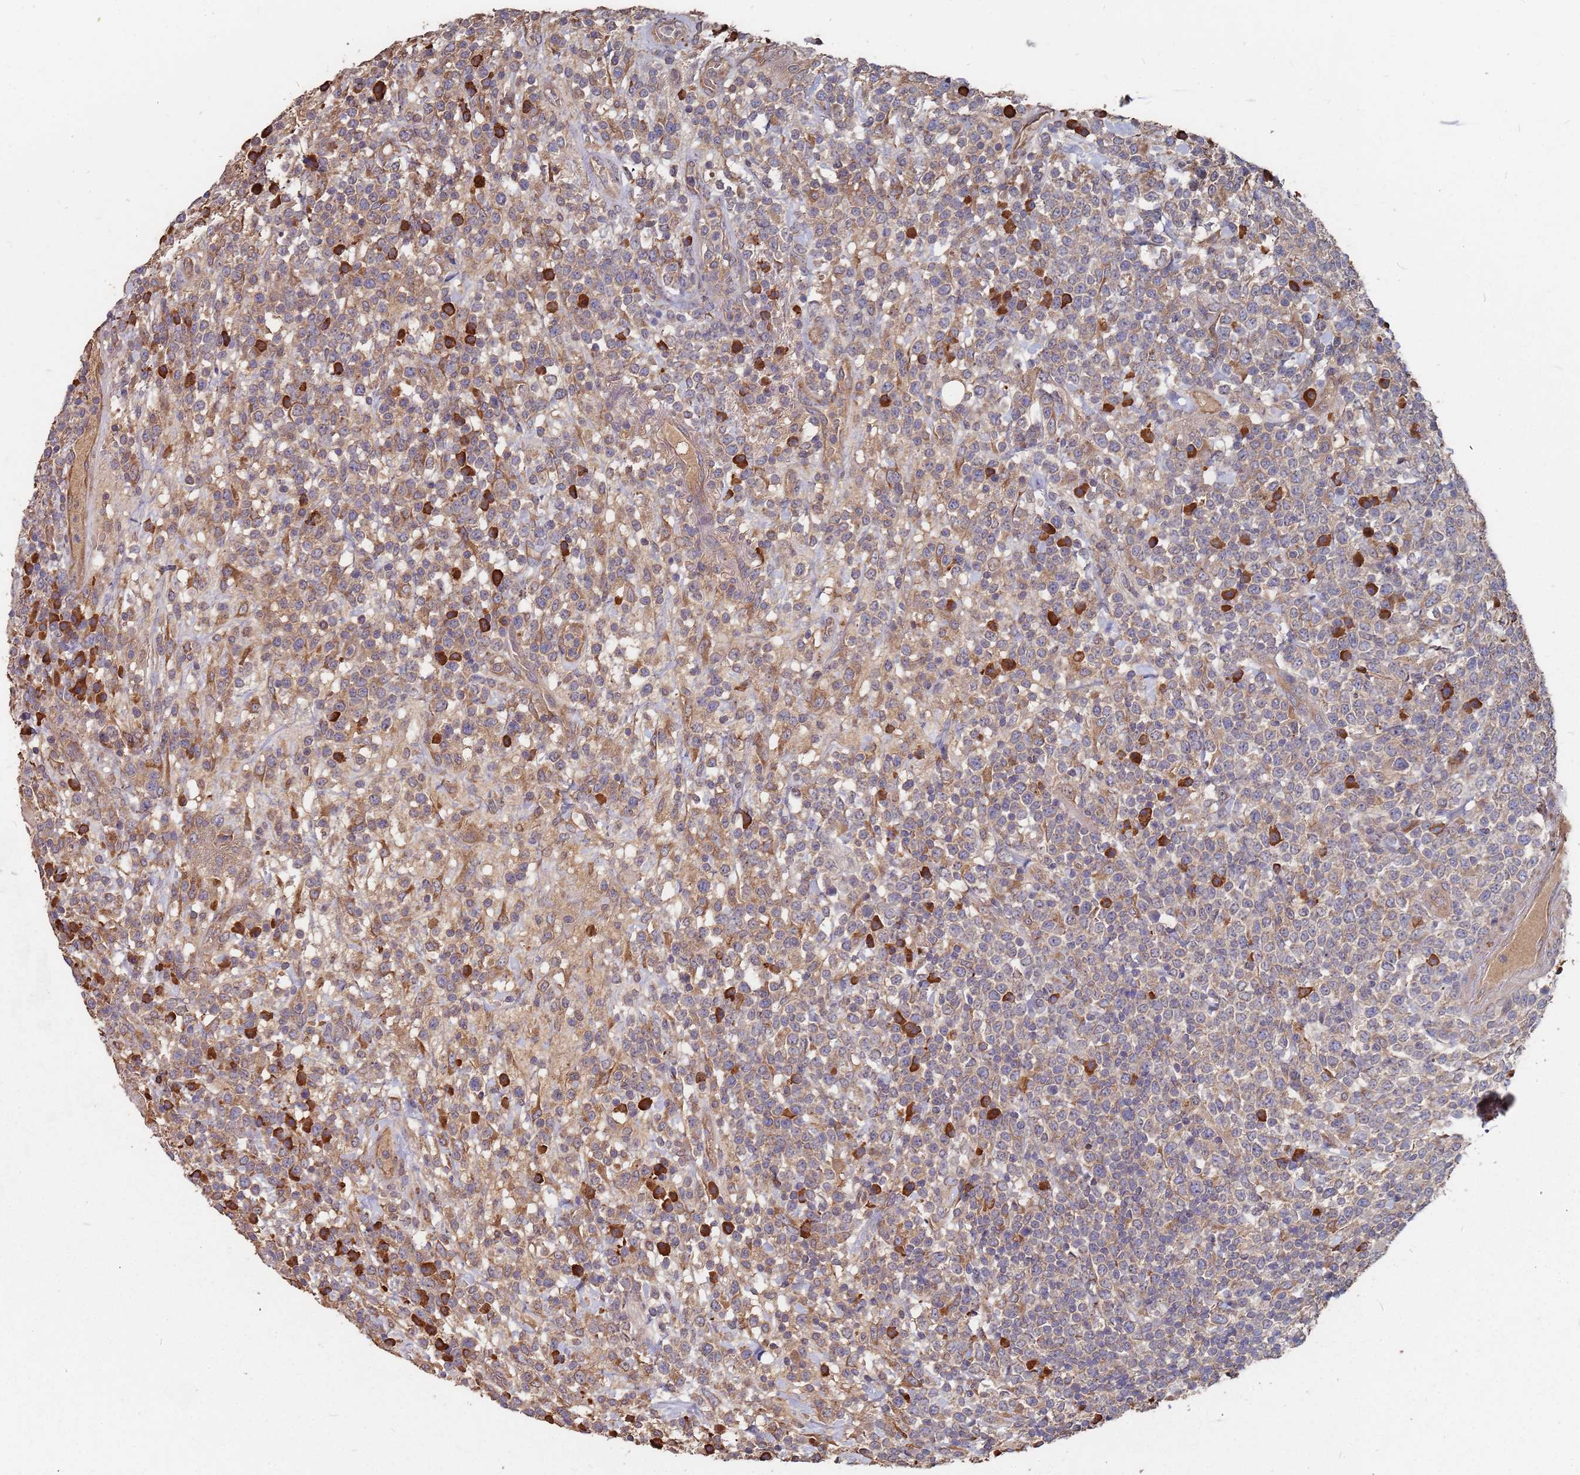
{"staining": {"intensity": "weak", "quantity": ">75%", "location": "cytoplasmic/membranous"}, "tissue": "lymphoma", "cell_type": "Tumor cells", "image_type": "cancer", "snomed": [{"axis": "morphology", "description": "Malignant lymphoma, non-Hodgkin's type, High grade"}, {"axis": "topography", "description": "Colon"}], "caption": "About >75% of tumor cells in human high-grade malignant lymphoma, non-Hodgkin's type reveal weak cytoplasmic/membranous protein expression as visualized by brown immunohistochemical staining.", "gene": "ATG5", "patient": {"sex": "female", "age": 53}}